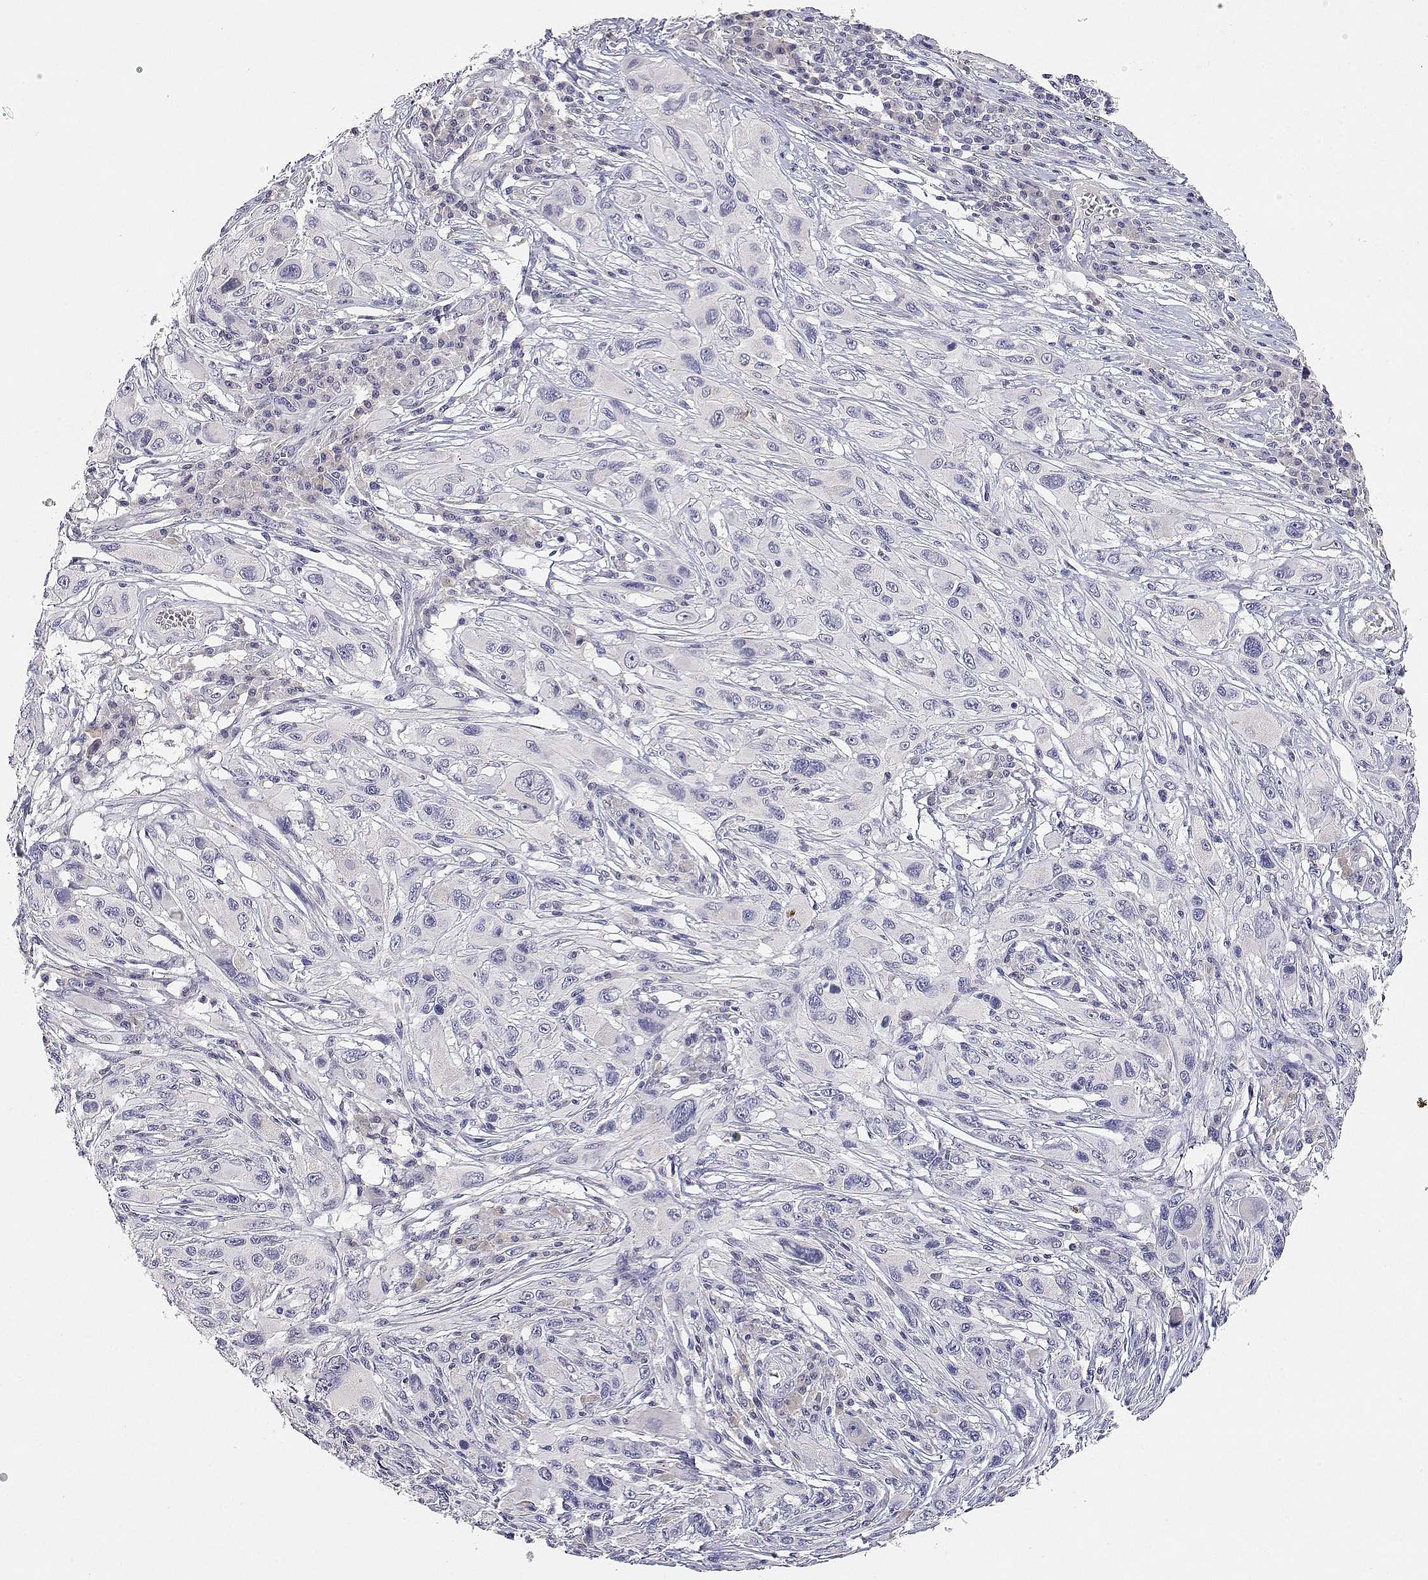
{"staining": {"intensity": "negative", "quantity": "none", "location": "none"}, "tissue": "melanoma", "cell_type": "Tumor cells", "image_type": "cancer", "snomed": [{"axis": "morphology", "description": "Malignant melanoma, NOS"}, {"axis": "topography", "description": "Skin"}], "caption": "The histopathology image exhibits no staining of tumor cells in malignant melanoma.", "gene": "ADA", "patient": {"sex": "male", "age": 53}}